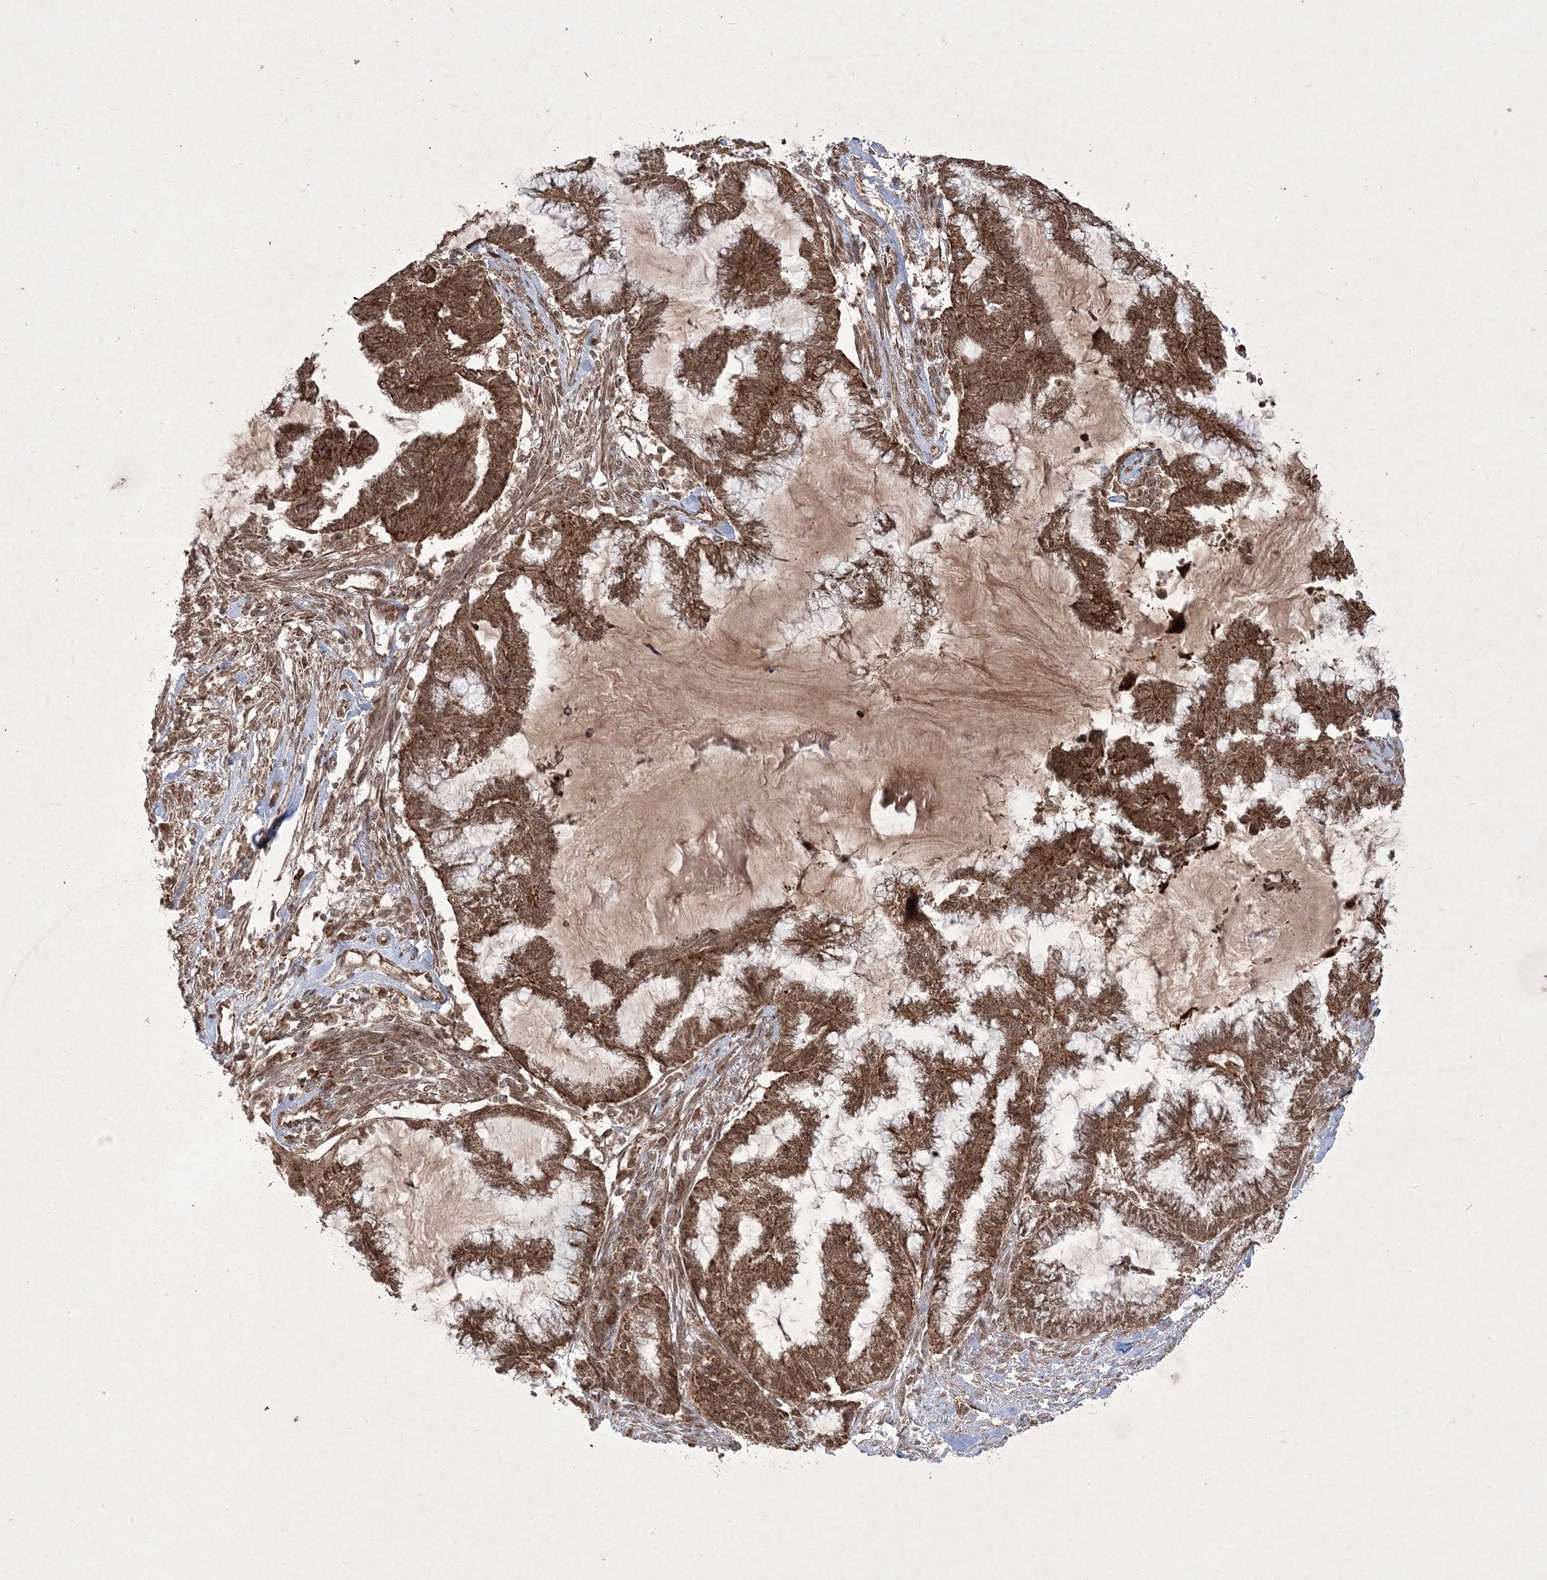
{"staining": {"intensity": "moderate", "quantity": ">75%", "location": "cytoplasmic/membranous,nuclear"}, "tissue": "endometrial cancer", "cell_type": "Tumor cells", "image_type": "cancer", "snomed": [{"axis": "morphology", "description": "Adenocarcinoma, NOS"}, {"axis": "topography", "description": "Endometrium"}], "caption": "An immunohistochemistry (IHC) image of neoplastic tissue is shown. Protein staining in brown highlights moderate cytoplasmic/membranous and nuclear positivity in endometrial cancer (adenocarcinoma) within tumor cells.", "gene": "PLEKHM2", "patient": {"sex": "female", "age": 86}}